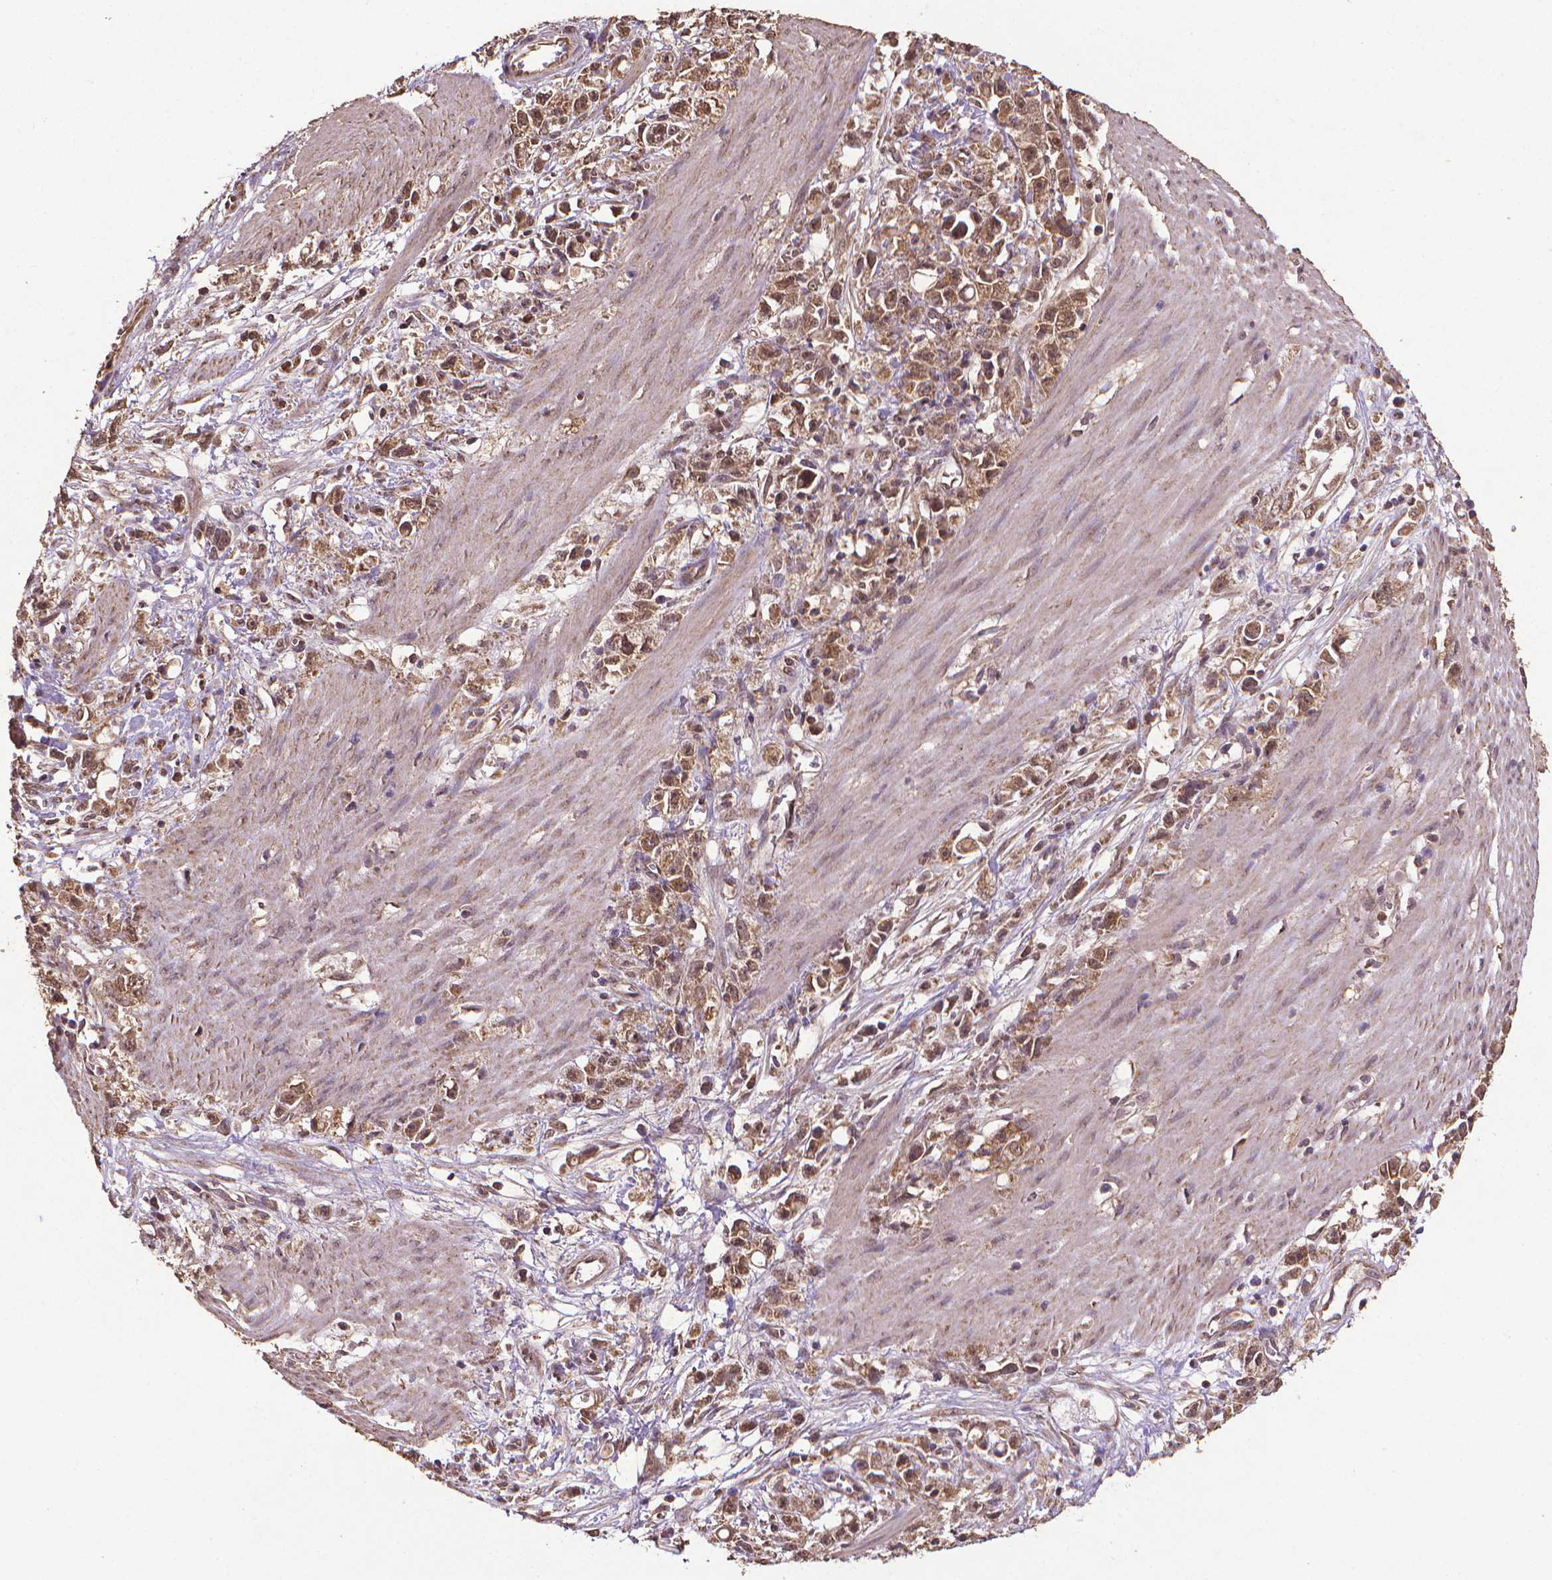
{"staining": {"intensity": "moderate", "quantity": ">75%", "location": "cytoplasmic/membranous,nuclear"}, "tissue": "stomach cancer", "cell_type": "Tumor cells", "image_type": "cancer", "snomed": [{"axis": "morphology", "description": "Adenocarcinoma, NOS"}, {"axis": "topography", "description": "Stomach"}], "caption": "DAB (3,3'-diaminobenzidine) immunohistochemical staining of adenocarcinoma (stomach) shows moderate cytoplasmic/membranous and nuclear protein expression in approximately >75% of tumor cells. (Brightfield microscopy of DAB IHC at high magnification).", "gene": "DCAF1", "patient": {"sex": "female", "age": 59}}